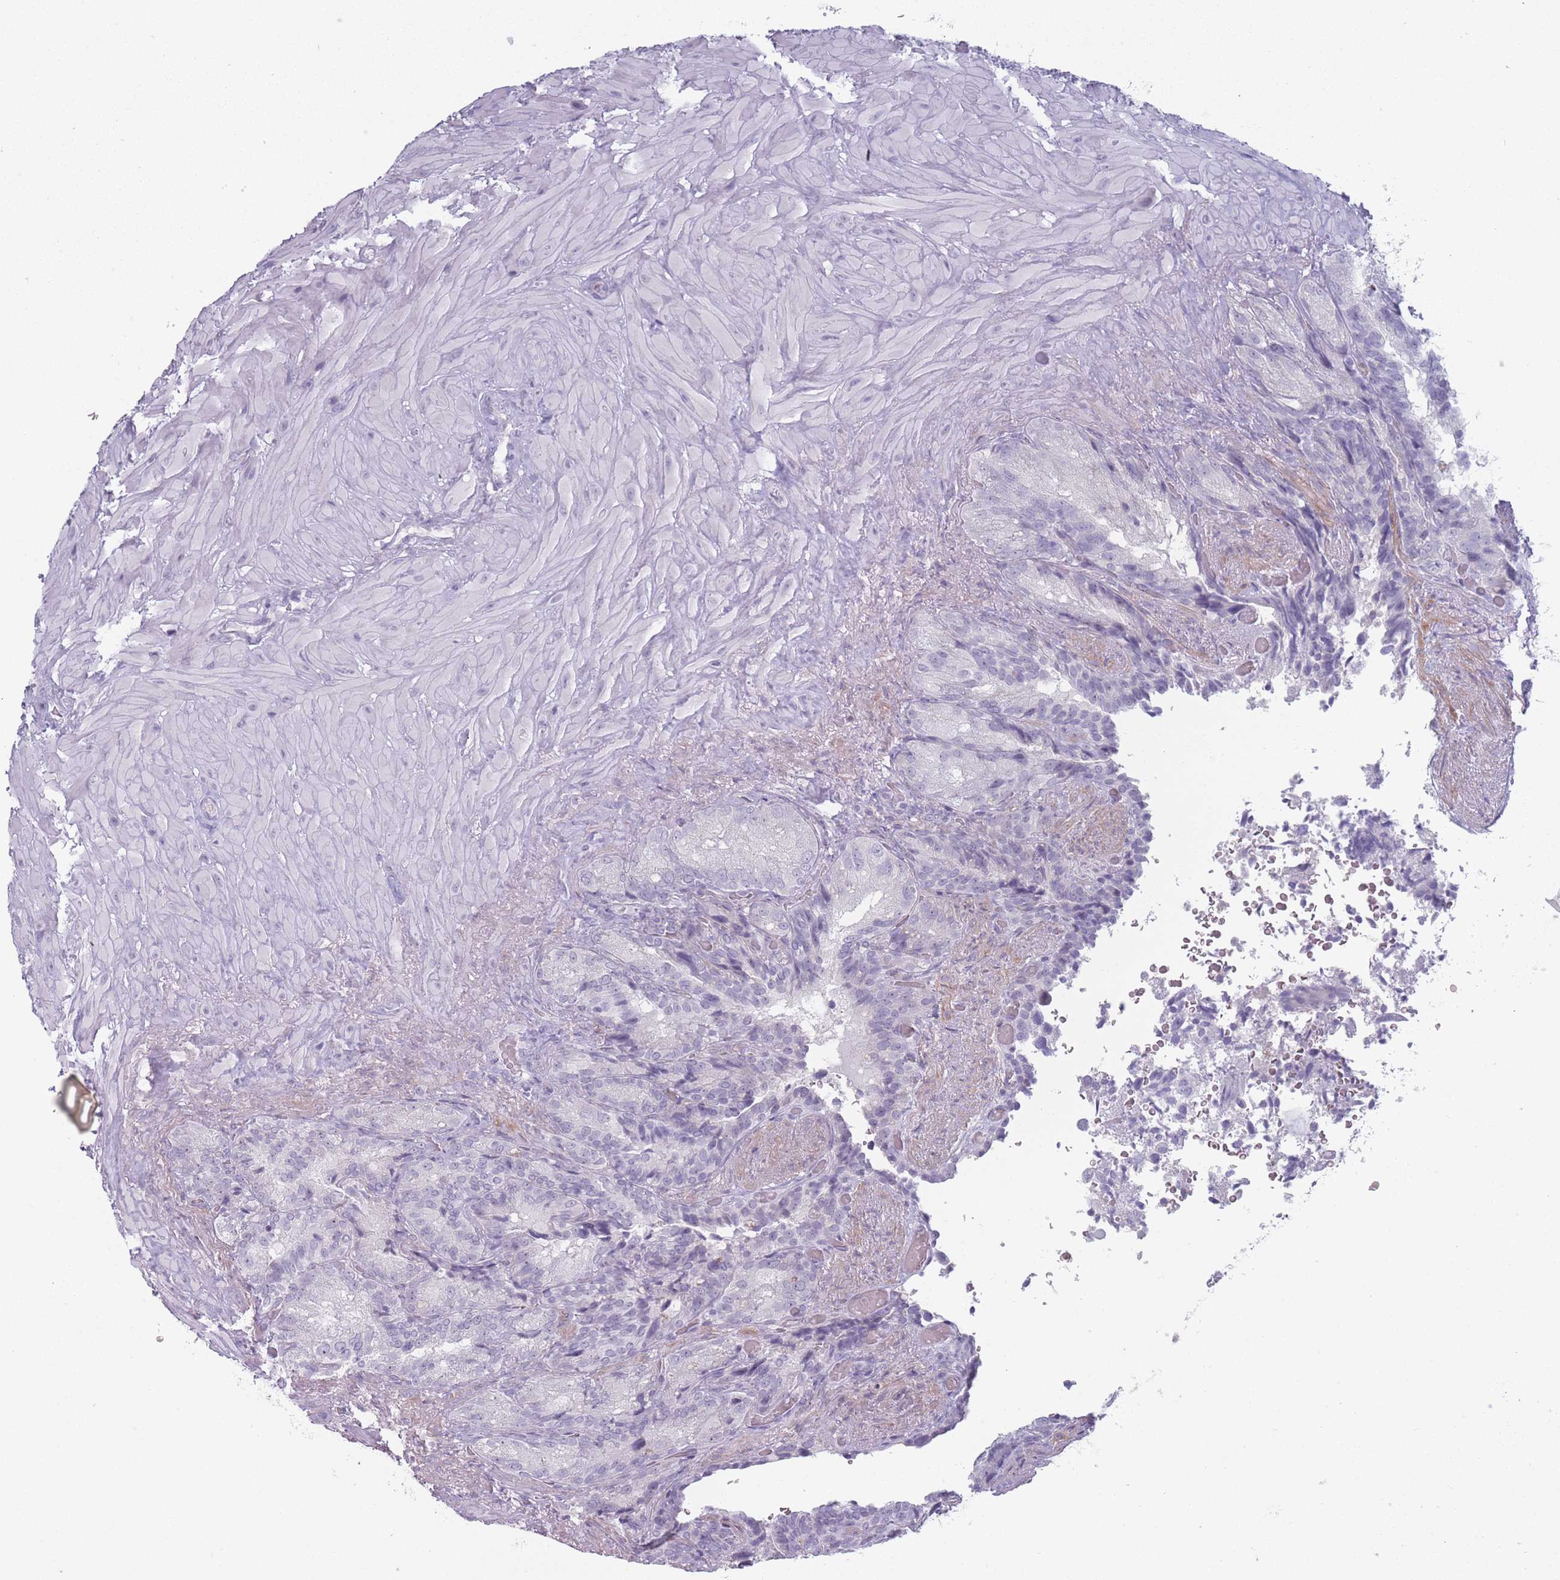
{"staining": {"intensity": "negative", "quantity": "none", "location": "none"}, "tissue": "seminal vesicle", "cell_type": "Glandular cells", "image_type": "normal", "snomed": [{"axis": "morphology", "description": "Normal tissue, NOS"}, {"axis": "topography", "description": "Seminal veicle"}], "caption": "An immunohistochemistry image of normal seminal vesicle is shown. There is no staining in glandular cells of seminal vesicle. Nuclei are stained in blue.", "gene": "ROS1", "patient": {"sex": "male", "age": 63}}